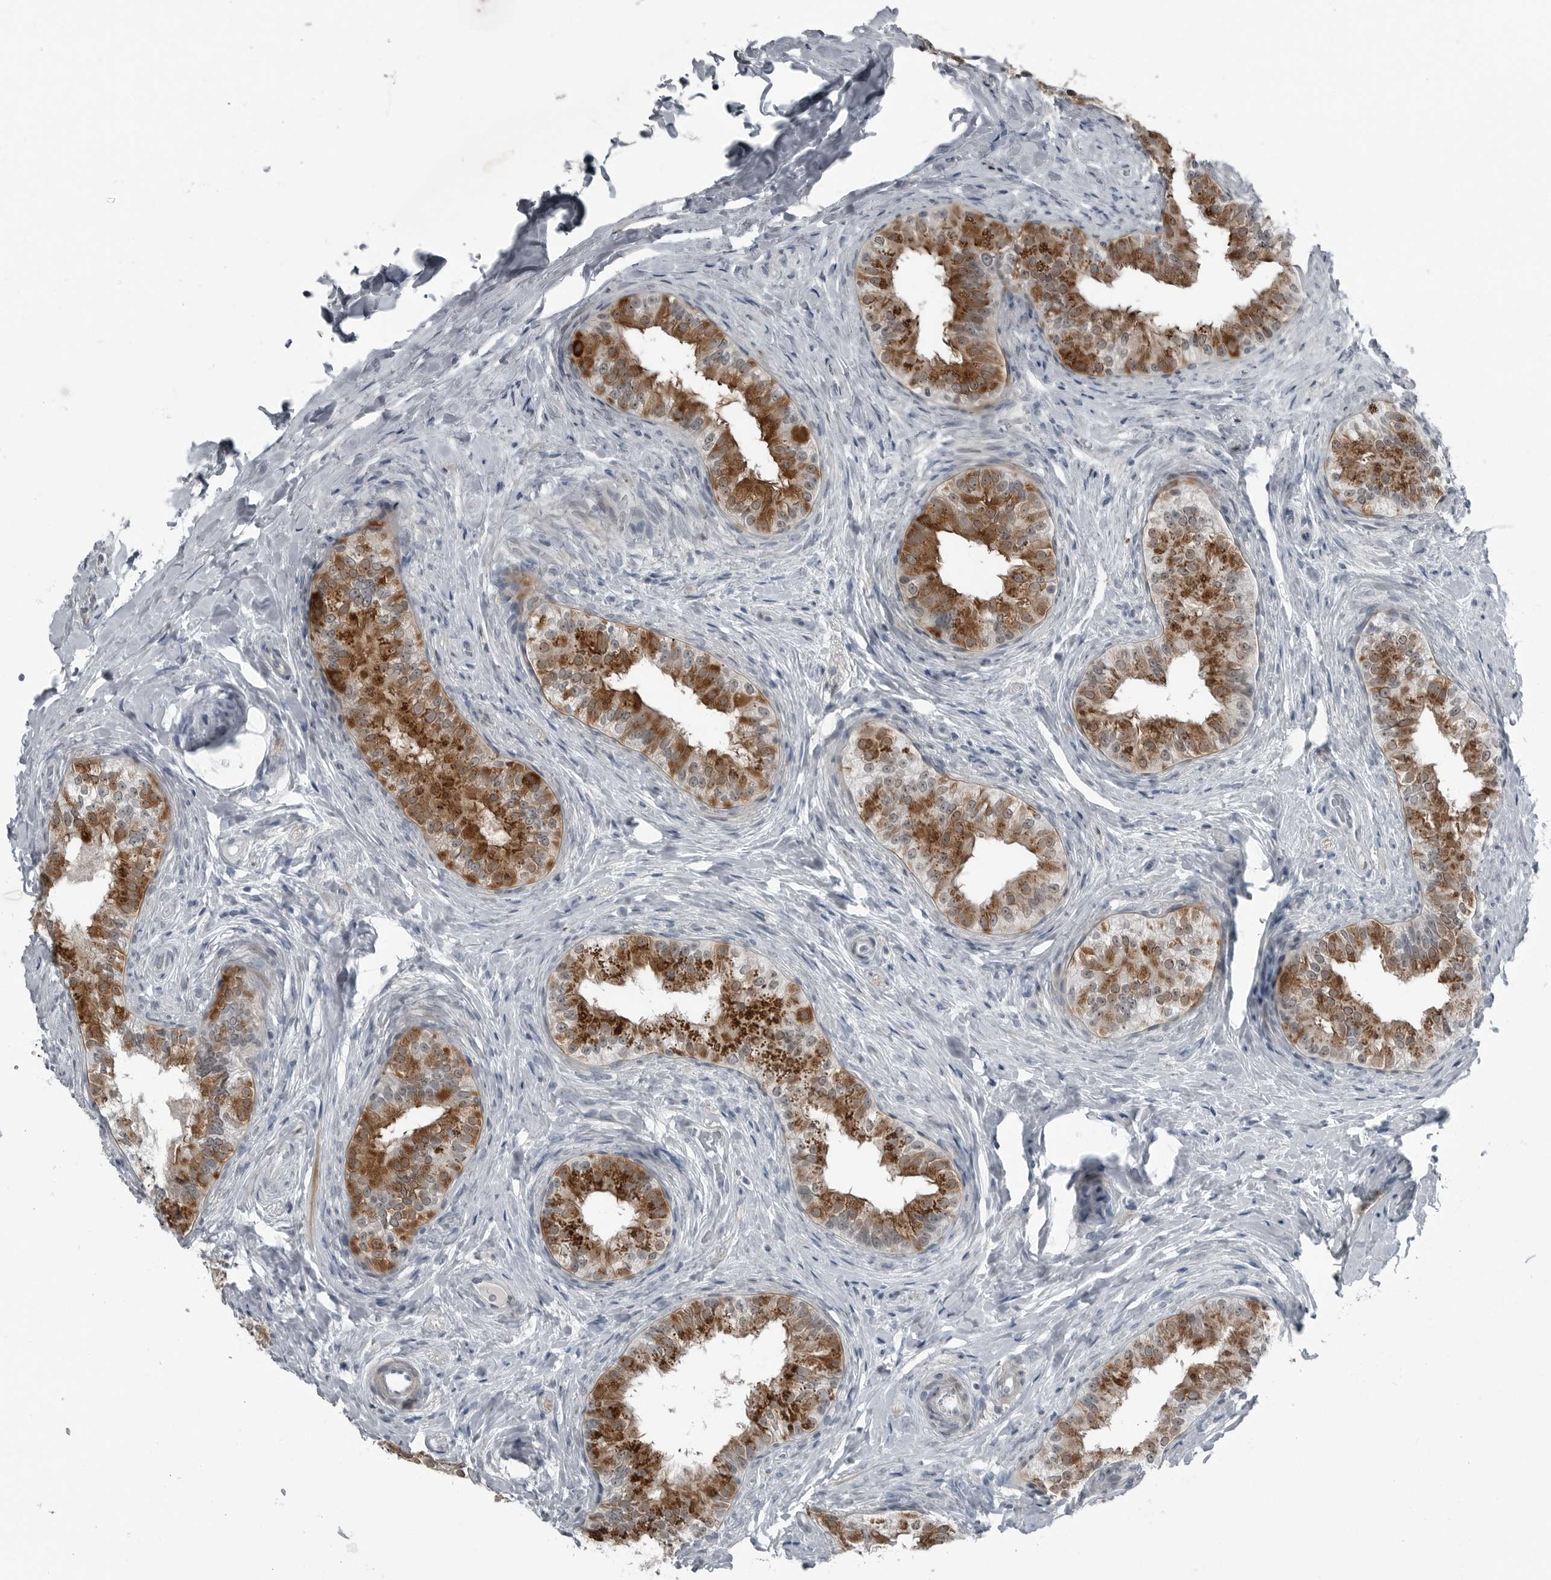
{"staining": {"intensity": "moderate", "quantity": "25%-75%", "location": "cytoplasmic/membranous"}, "tissue": "epididymis", "cell_type": "Glandular cells", "image_type": "normal", "snomed": [{"axis": "morphology", "description": "Normal tissue, NOS"}, {"axis": "topography", "description": "Epididymis"}], "caption": "An IHC photomicrograph of normal tissue is shown. Protein staining in brown highlights moderate cytoplasmic/membranous positivity in epididymis within glandular cells.", "gene": "DNAAF11", "patient": {"sex": "male", "age": 49}}